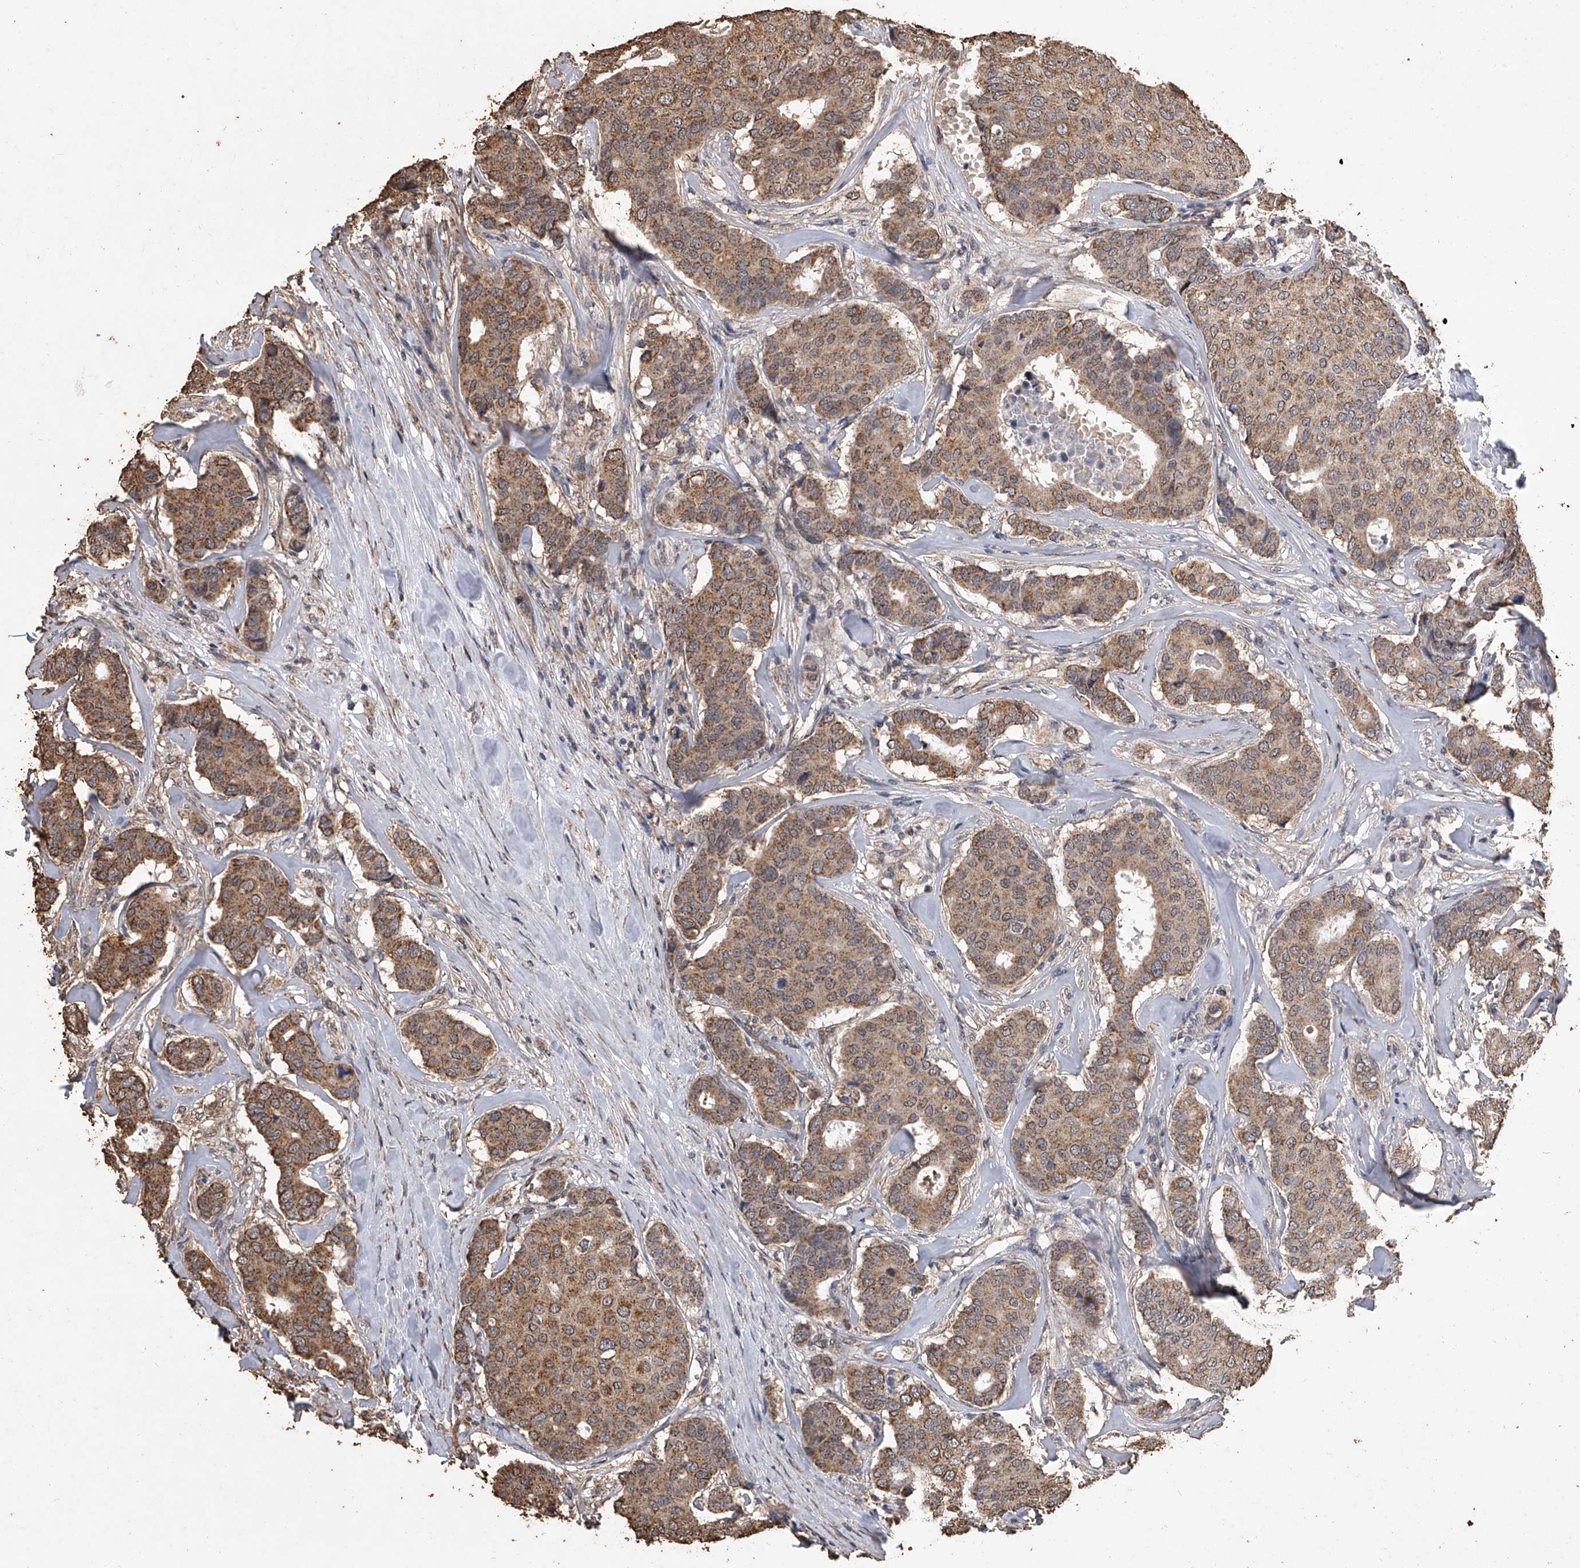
{"staining": {"intensity": "moderate", "quantity": ">75%", "location": "cytoplasmic/membranous"}, "tissue": "breast cancer", "cell_type": "Tumor cells", "image_type": "cancer", "snomed": [{"axis": "morphology", "description": "Duct carcinoma"}, {"axis": "topography", "description": "Breast"}], "caption": "Breast cancer (infiltrating ductal carcinoma) stained for a protein demonstrates moderate cytoplasmic/membranous positivity in tumor cells. The staining is performed using DAB (3,3'-diaminobenzidine) brown chromogen to label protein expression. The nuclei are counter-stained blue using hematoxylin.", "gene": "MRPL28", "patient": {"sex": "female", "age": 75}}